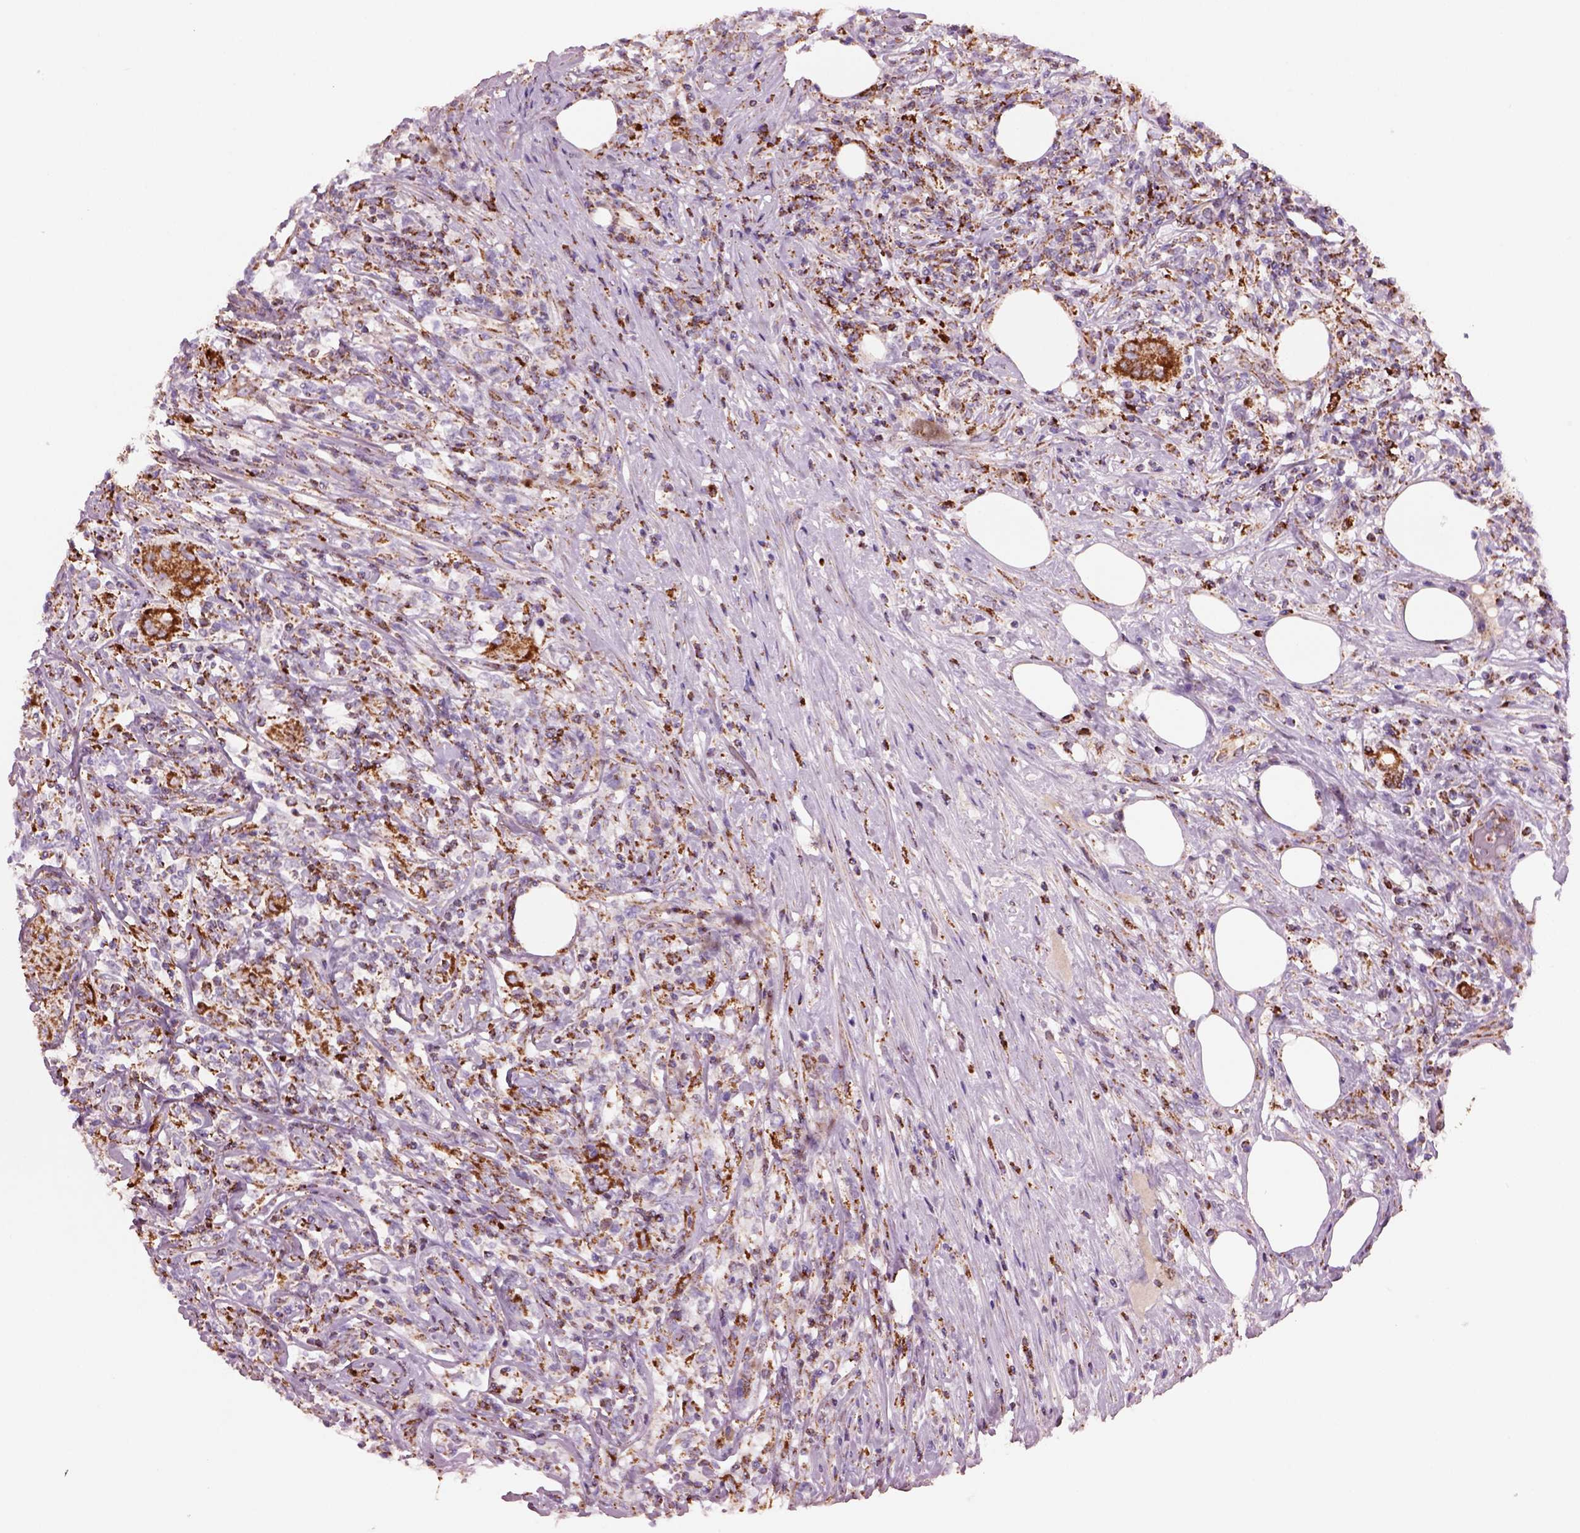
{"staining": {"intensity": "strong", "quantity": ">75%", "location": "cytoplasmic/membranous"}, "tissue": "lymphoma", "cell_type": "Tumor cells", "image_type": "cancer", "snomed": [{"axis": "morphology", "description": "Malignant lymphoma, non-Hodgkin's type, High grade"}, {"axis": "topography", "description": "Lymph node"}], "caption": "Tumor cells display strong cytoplasmic/membranous expression in approximately >75% of cells in malignant lymphoma, non-Hodgkin's type (high-grade).", "gene": "SLC25A24", "patient": {"sex": "female", "age": 84}}